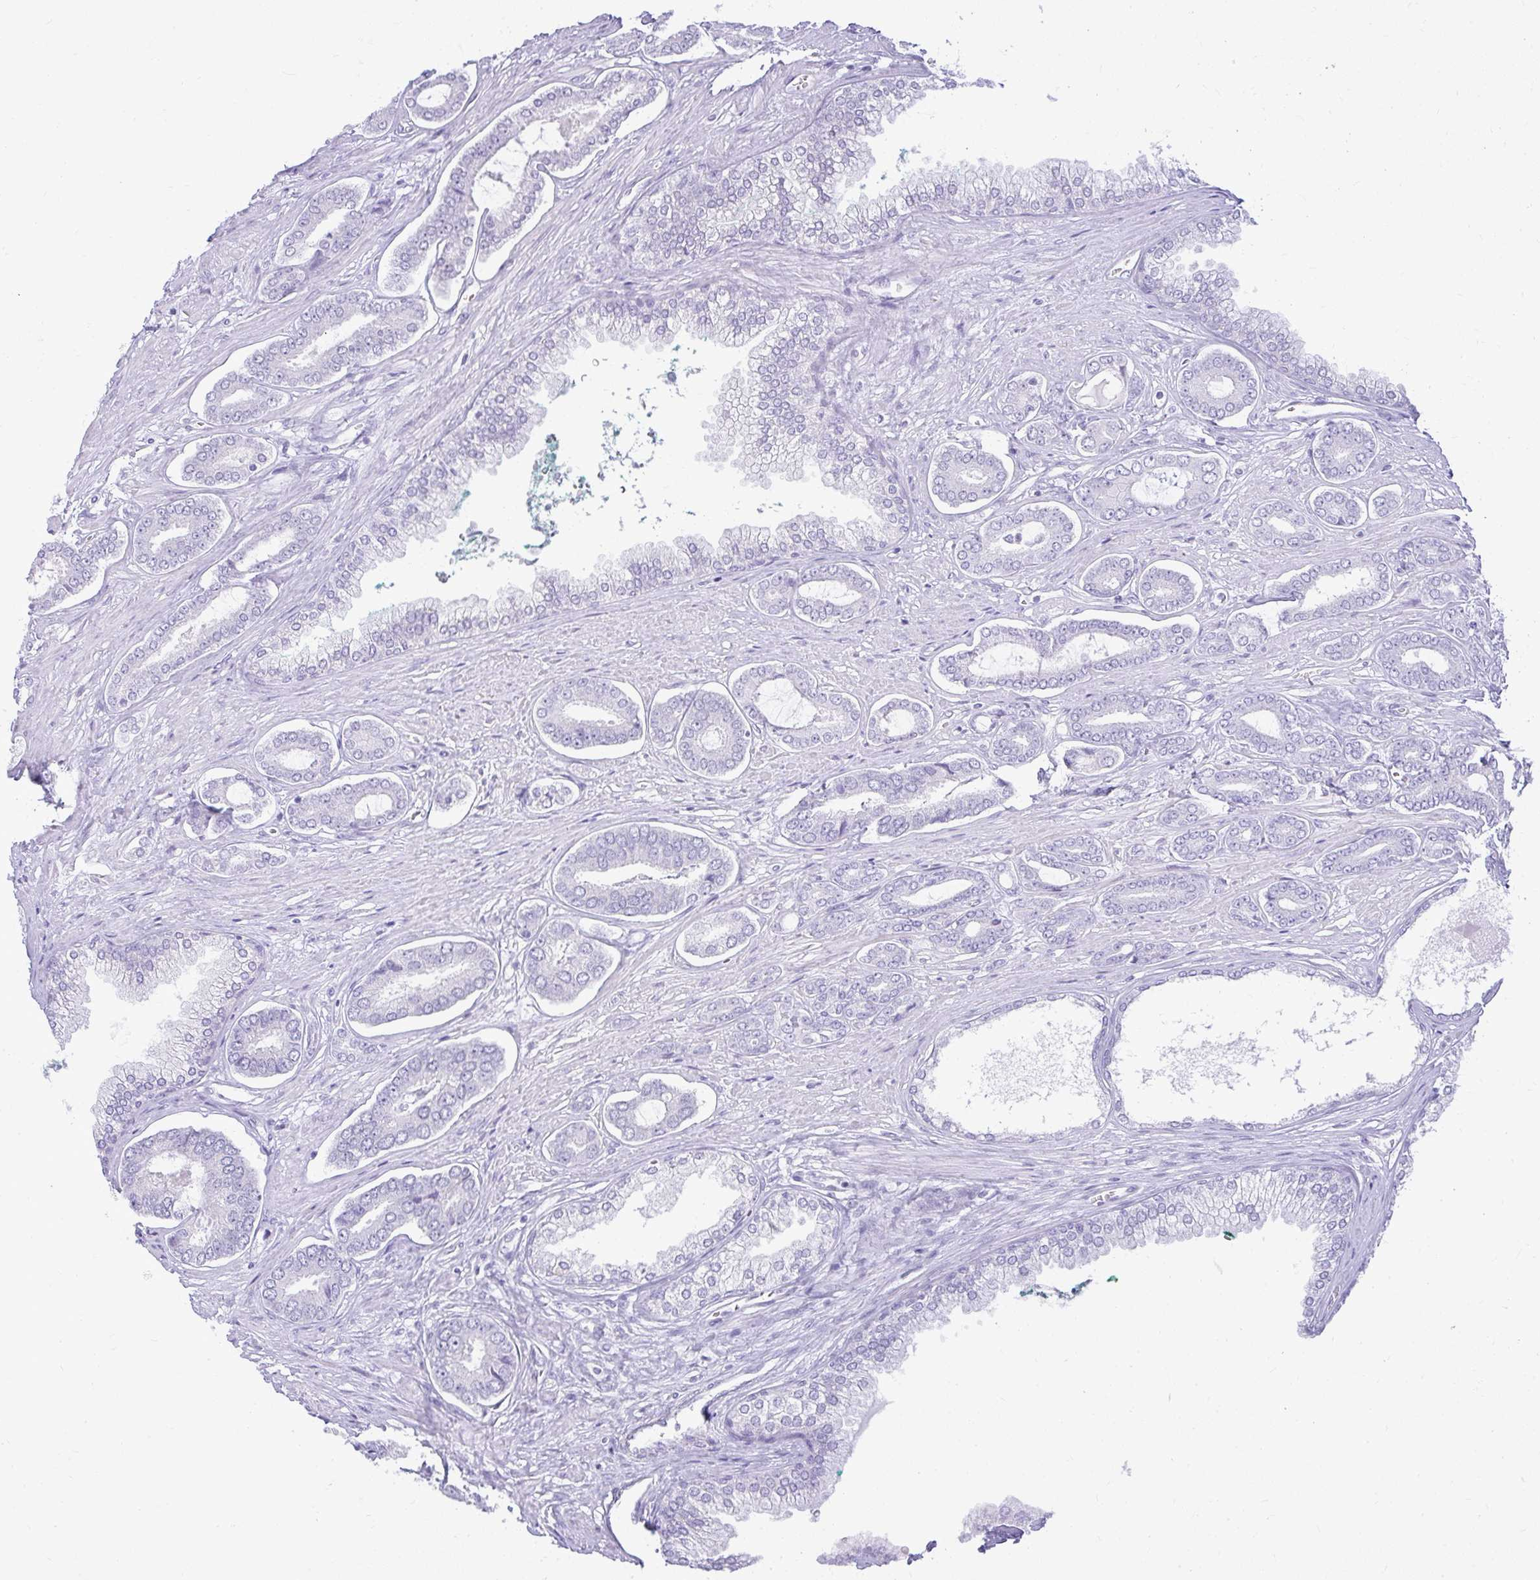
{"staining": {"intensity": "negative", "quantity": "none", "location": "none"}, "tissue": "prostate cancer", "cell_type": "Tumor cells", "image_type": "cancer", "snomed": [{"axis": "morphology", "description": "Adenocarcinoma, NOS"}, {"axis": "topography", "description": "Prostate and seminal vesicle, NOS"}], "caption": "This is a micrograph of immunohistochemistry staining of prostate cancer (adenocarcinoma), which shows no expression in tumor cells.", "gene": "PRAP1", "patient": {"sex": "male", "age": 76}}